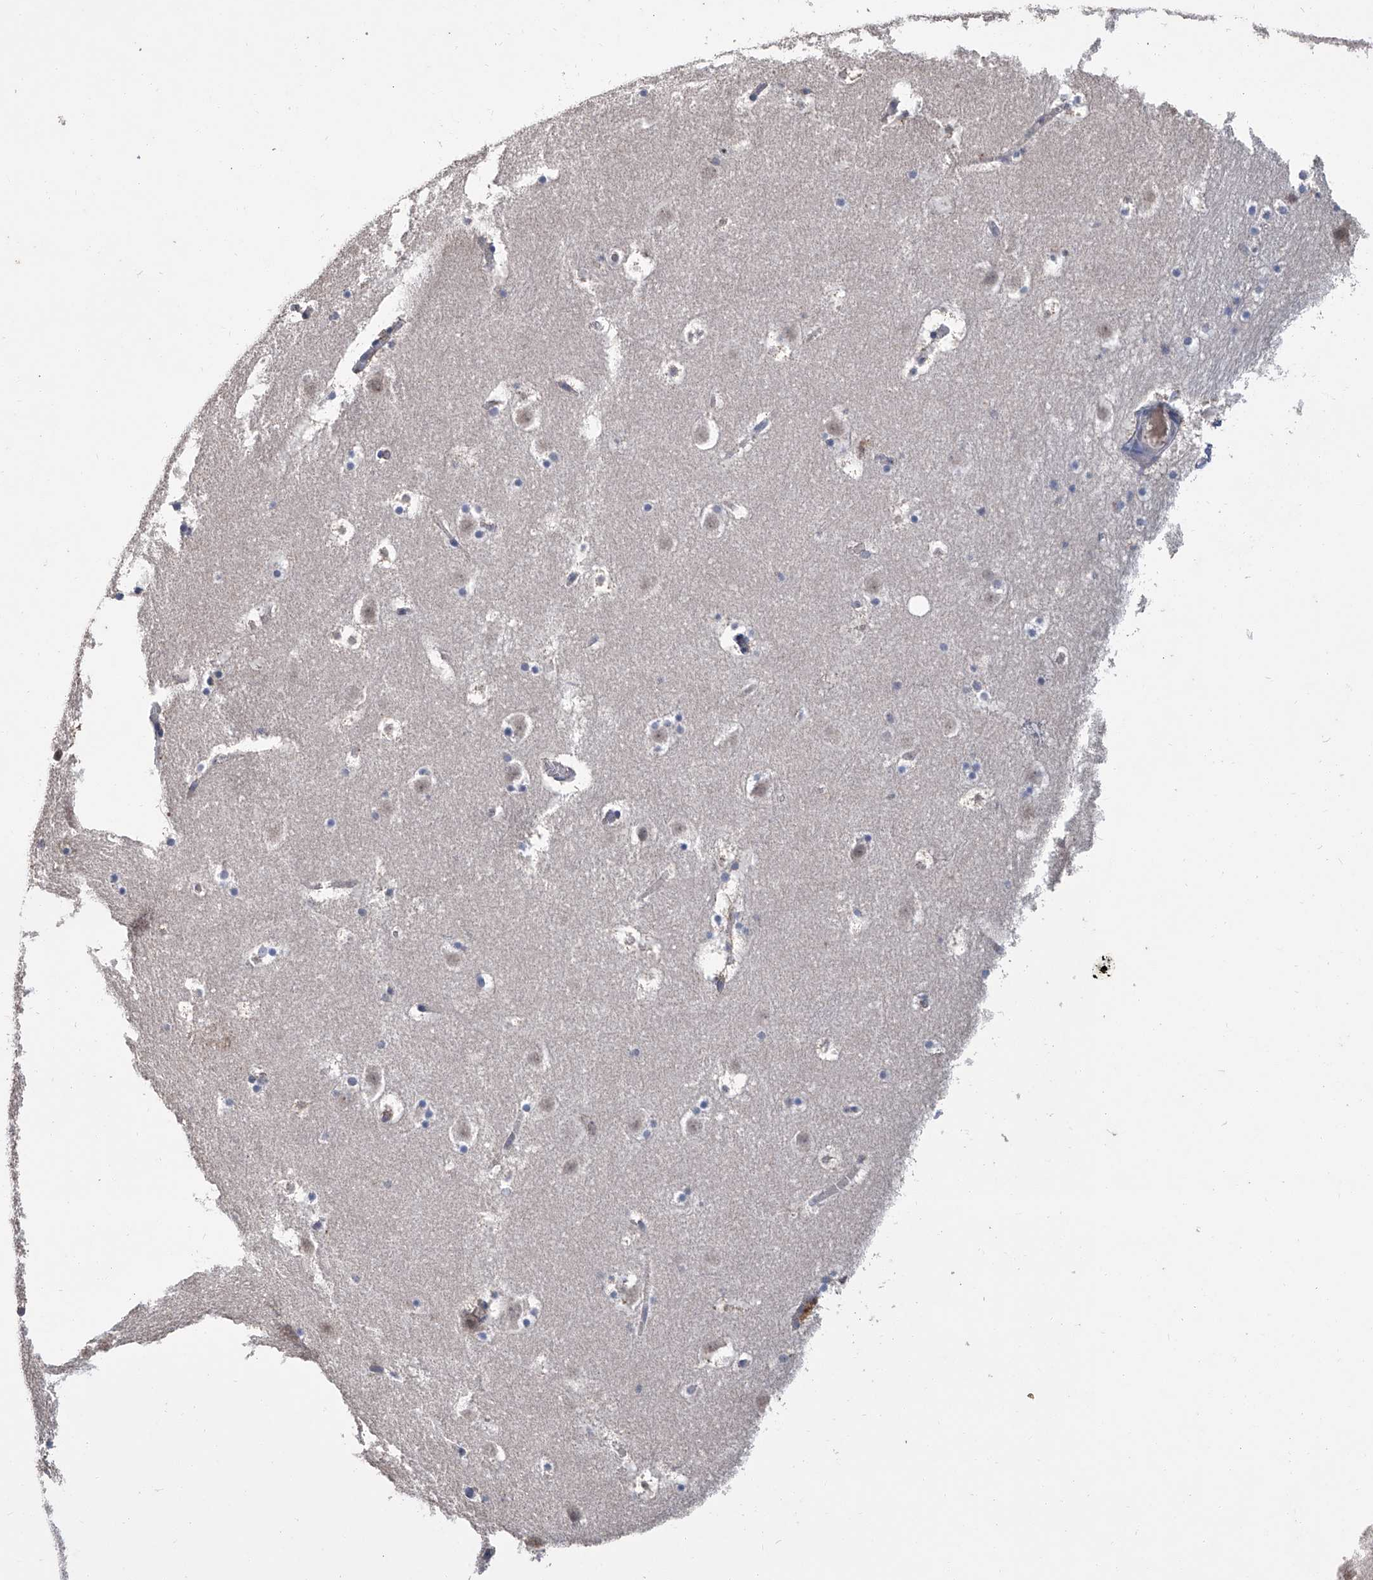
{"staining": {"intensity": "moderate", "quantity": "<25%", "location": "cytoplasmic/membranous"}, "tissue": "caudate", "cell_type": "Glial cells", "image_type": "normal", "snomed": [{"axis": "morphology", "description": "Normal tissue, NOS"}, {"axis": "topography", "description": "Lateral ventricle wall"}], "caption": "Caudate stained with a brown dye displays moderate cytoplasmic/membranous positive expression in approximately <25% of glial cells.", "gene": "GPT", "patient": {"sex": "male", "age": 45}}